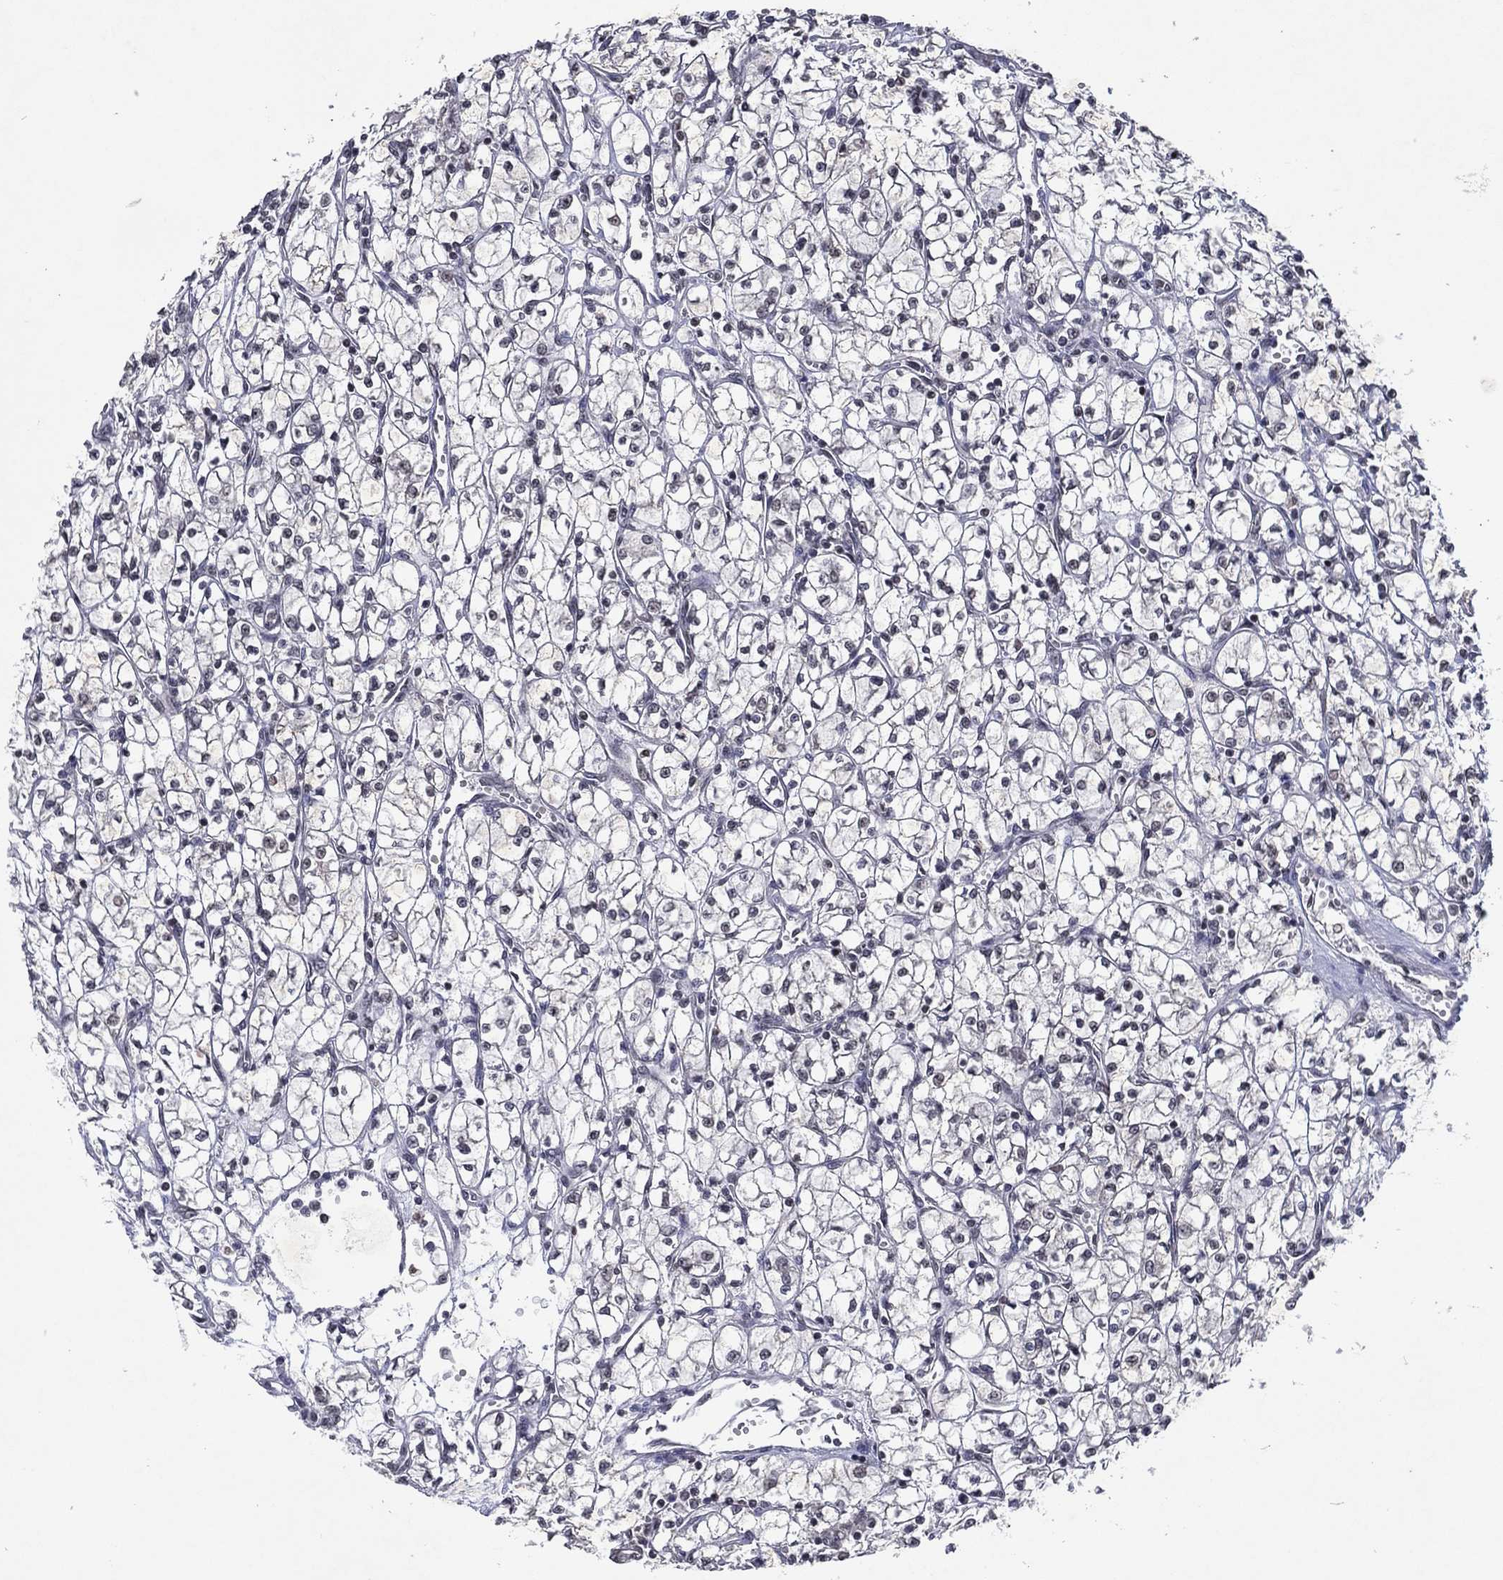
{"staining": {"intensity": "negative", "quantity": "none", "location": "none"}, "tissue": "renal cancer", "cell_type": "Tumor cells", "image_type": "cancer", "snomed": [{"axis": "morphology", "description": "Adenocarcinoma, NOS"}, {"axis": "topography", "description": "Kidney"}], "caption": "High magnification brightfield microscopy of renal adenocarcinoma stained with DAB (3,3'-diaminobenzidine) (brown) and counterstained with hematoxylin (blue): tumor cells show no significant staining. (DAB (3,3'-diaminobenzidine) immunohistochemistry with hematoxylin counter stain).", "gene": "ZBTB42", "patient": {"sex": "female", "age": 64}}